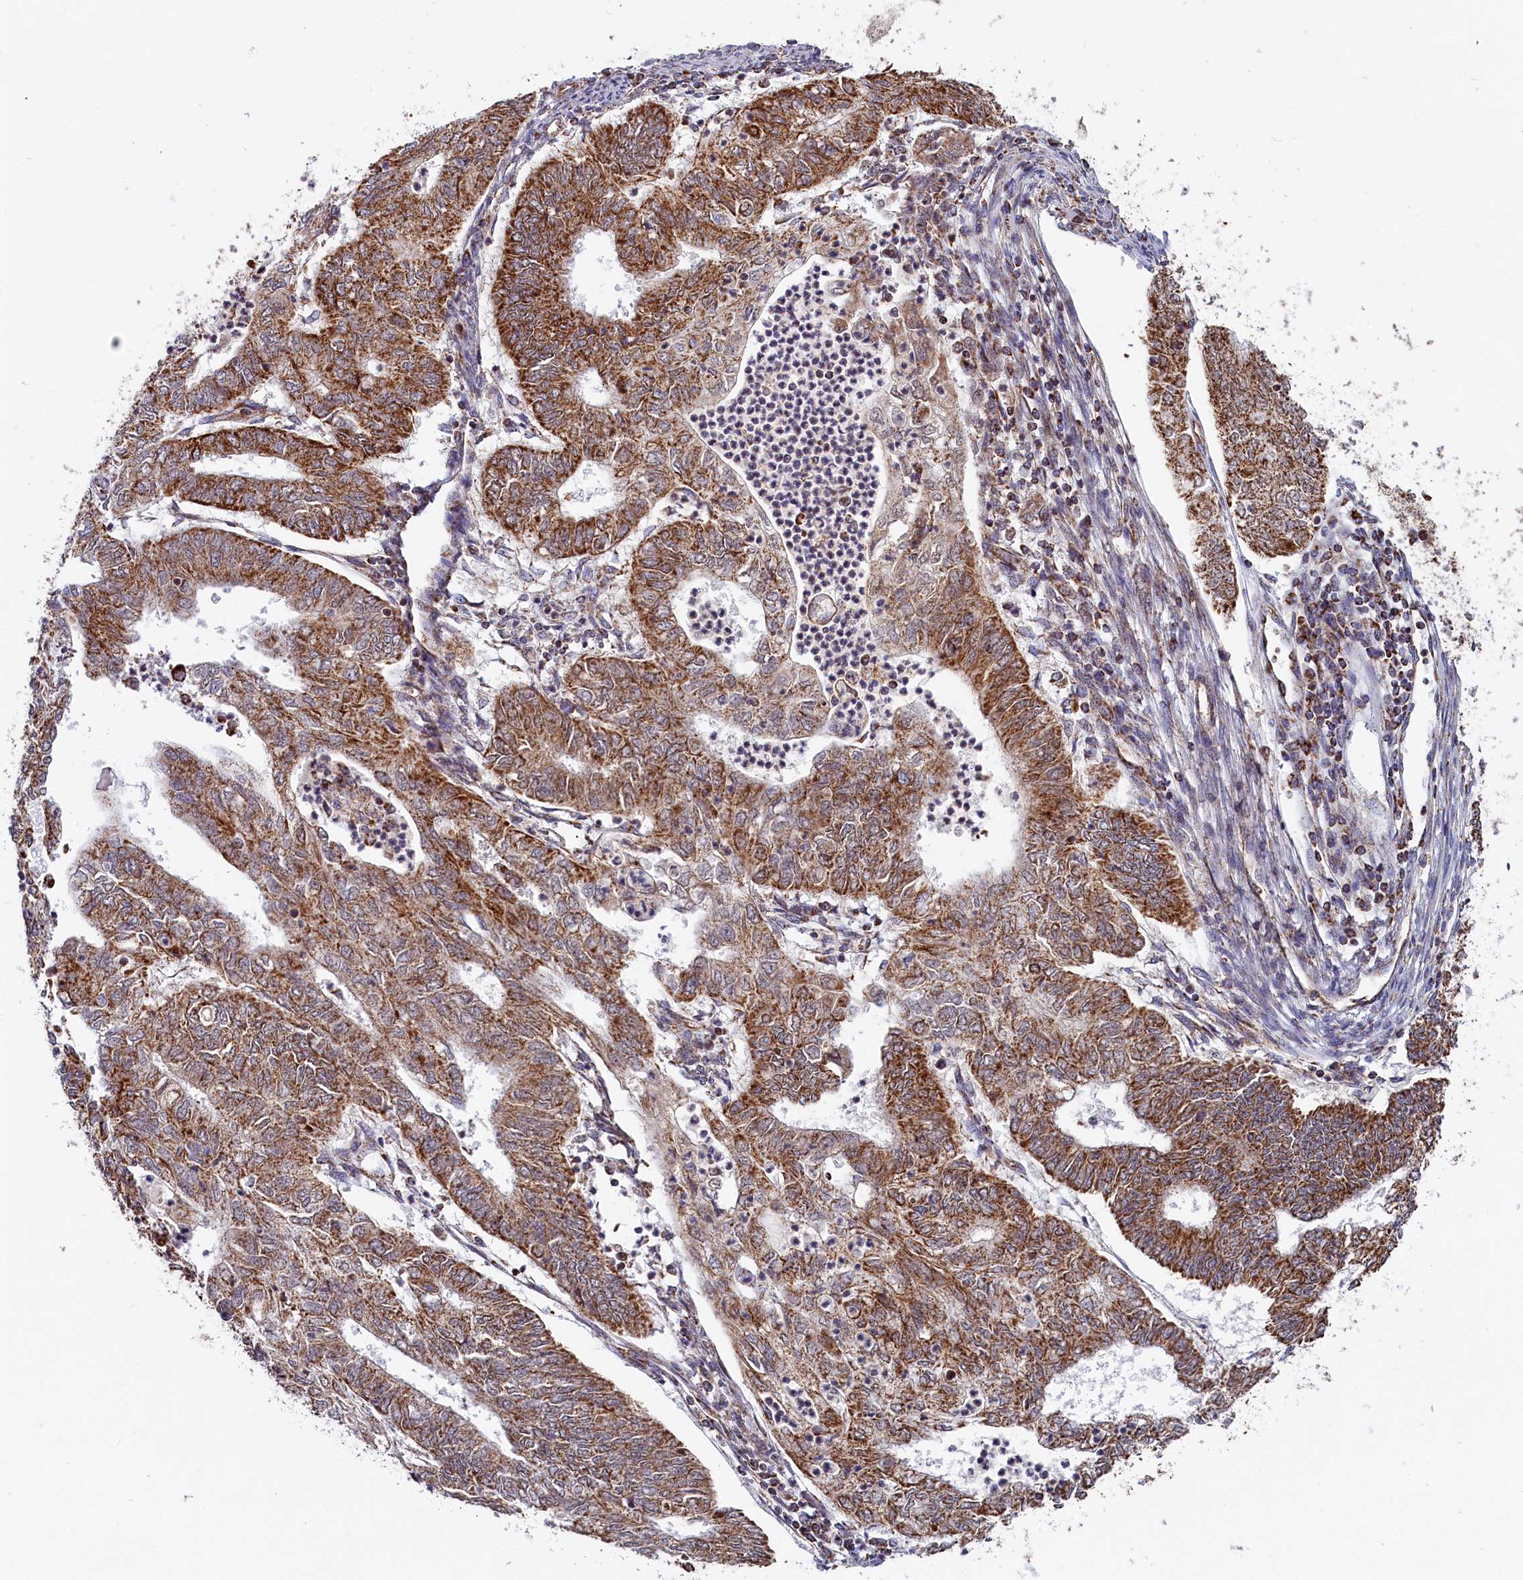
{"staining": {"intensity": "strong", "quantity": ">75%", "location": "cytoplasmic/membranous"}, "tissue": "endometrial cancer", "cell_type": "Tumor cells", "image_type": "cancer", "snomed": [{"axis": "morphology", "description": "Adenocarcinoma, NOS"}, {"axis": "topography", "description": "Endometrium"}], "caption": "Protein positivity by immunohistochemistry shows strong cytoplasmic/membranous expression in about >75% of tumor cells in endometrial cancer (adenocarcinoma).", "gene": "MACROD1", "patient": {"sex": "female", "age": 68}}